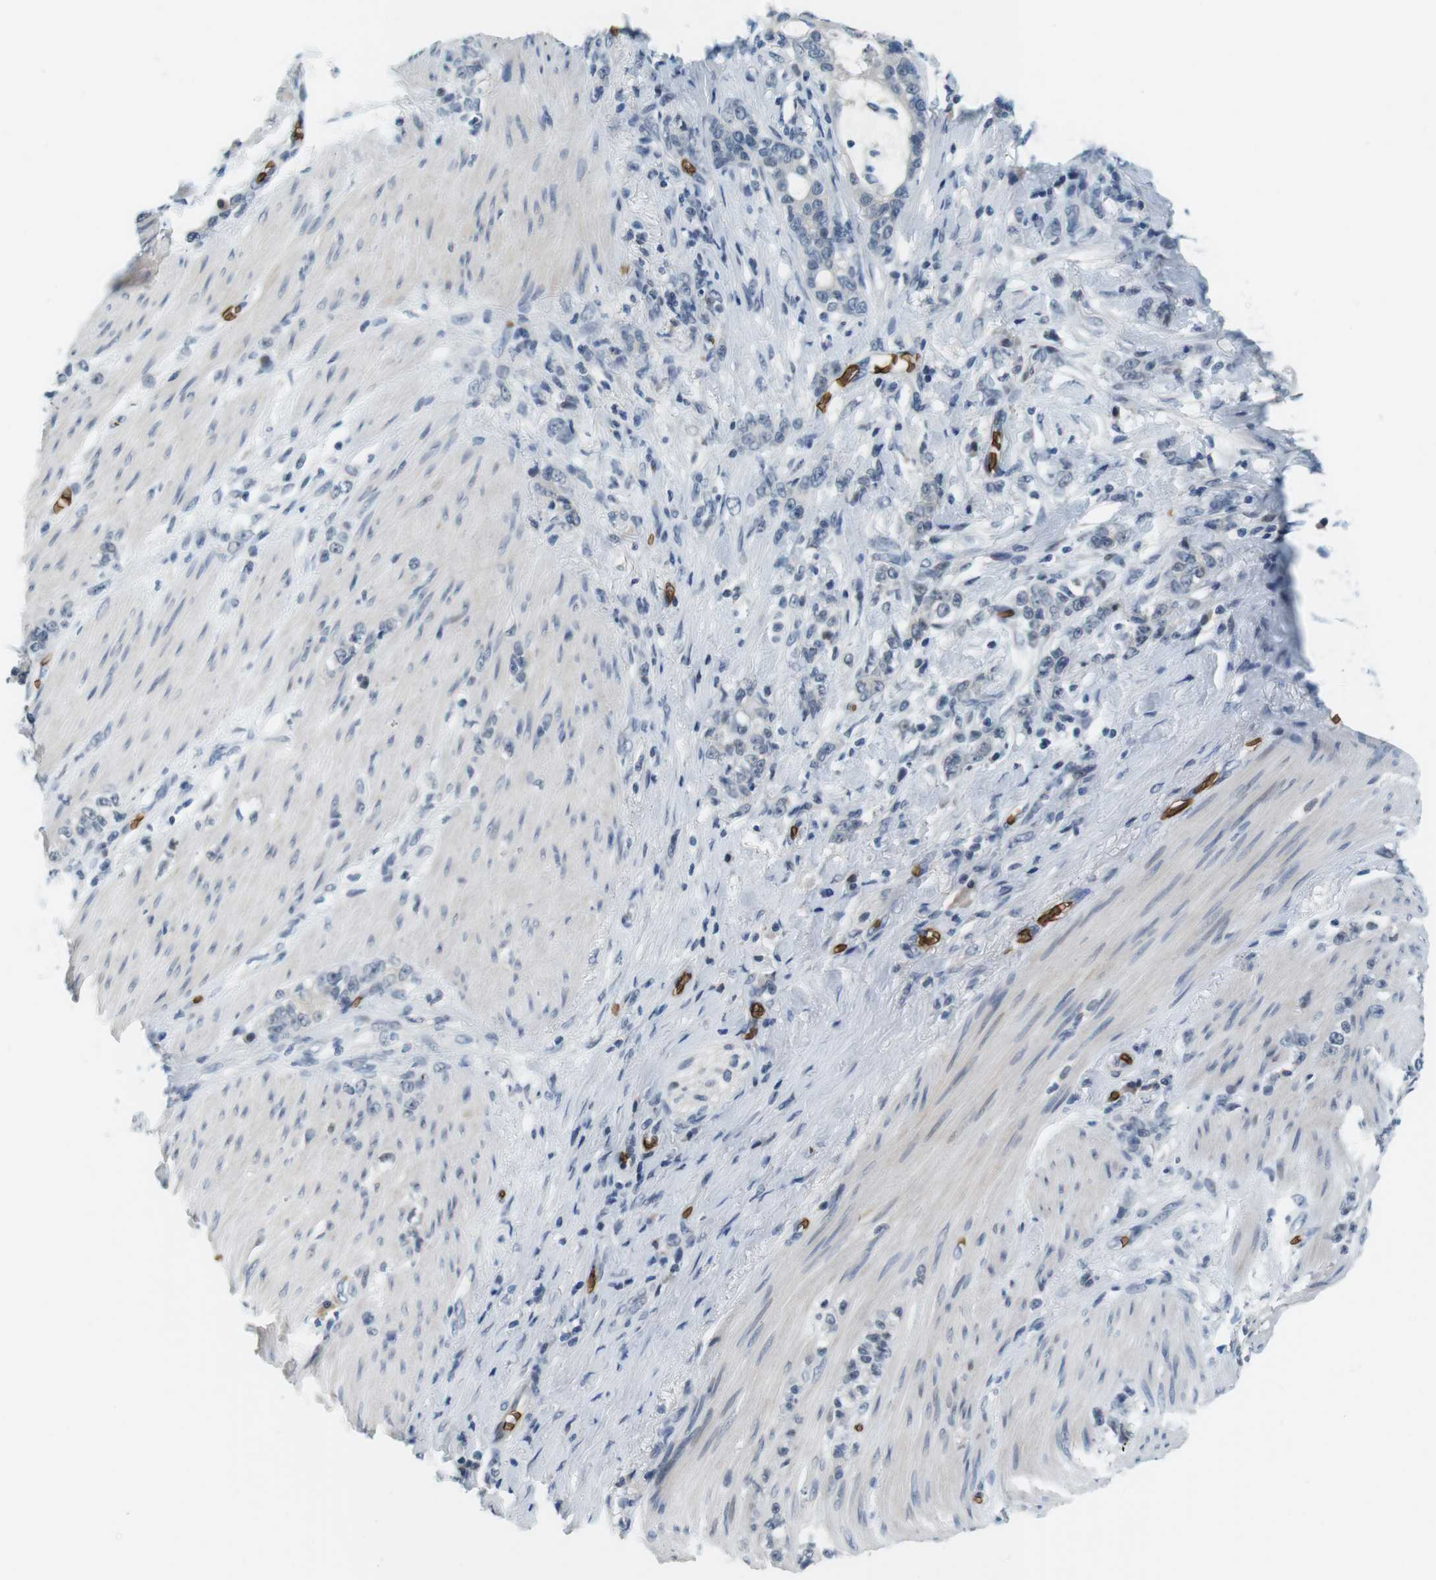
{"staining": {"intensity": "negative", "quantity": "none", "location": "none"}, "tissue": "stomach cancer", "cell_type": "Tumor cells", "image_type": "cancer", "snomed": [{"axis": "morphology", "description": "Adenocarcinoma, NOS"}, {"axis": "topography", "description": "Stomach, lower"}], "caption": "There is no significant expression in tumor cells of adenocarcinoma (stomach).", "gene": "SLC4A1", "patient": {"sex": "male", "age": 88}}